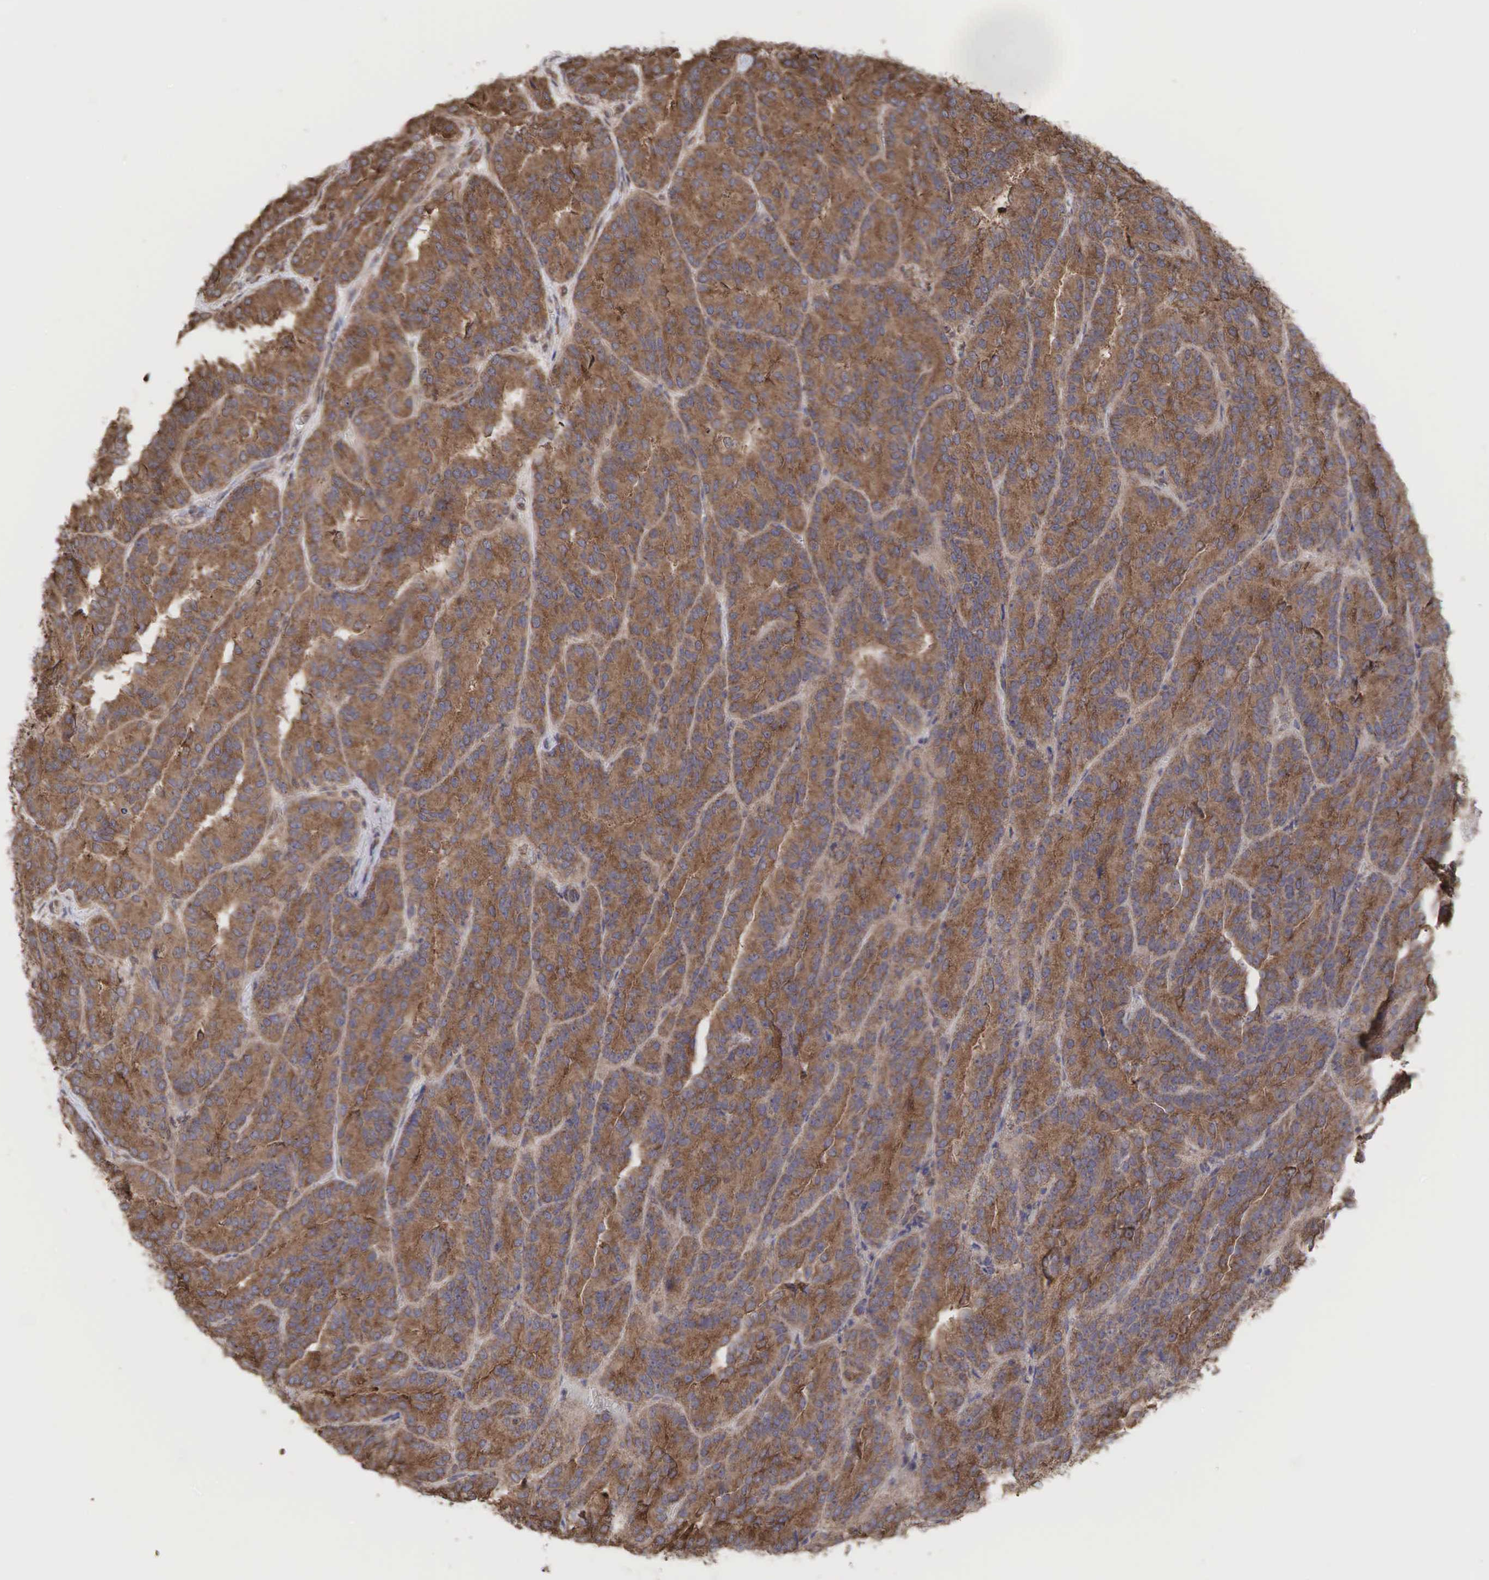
{"staining": {"intensity": "moderate", "quantity": ">75%", "location": "cytoplasmic/membranous"}, "tissue": "renal cancer", "cell_type": "Tumor cells", "image_type": "cancer", "snomed": [{"axis": "morphology", "description": "Adenocarcinoma, NOS"}, {"axis": "topography", "description": "Kidney"}], "caption": "Immunohistochemistry photomicrograph of renal adenocarcinoma stained for a protein (brown), which displays medium levels of moderate cytoplasmic/membranous positivity in about >75% of tumor cells.", "gene": "PABPC5", "patient": {"sex": "male", "age": 46}}